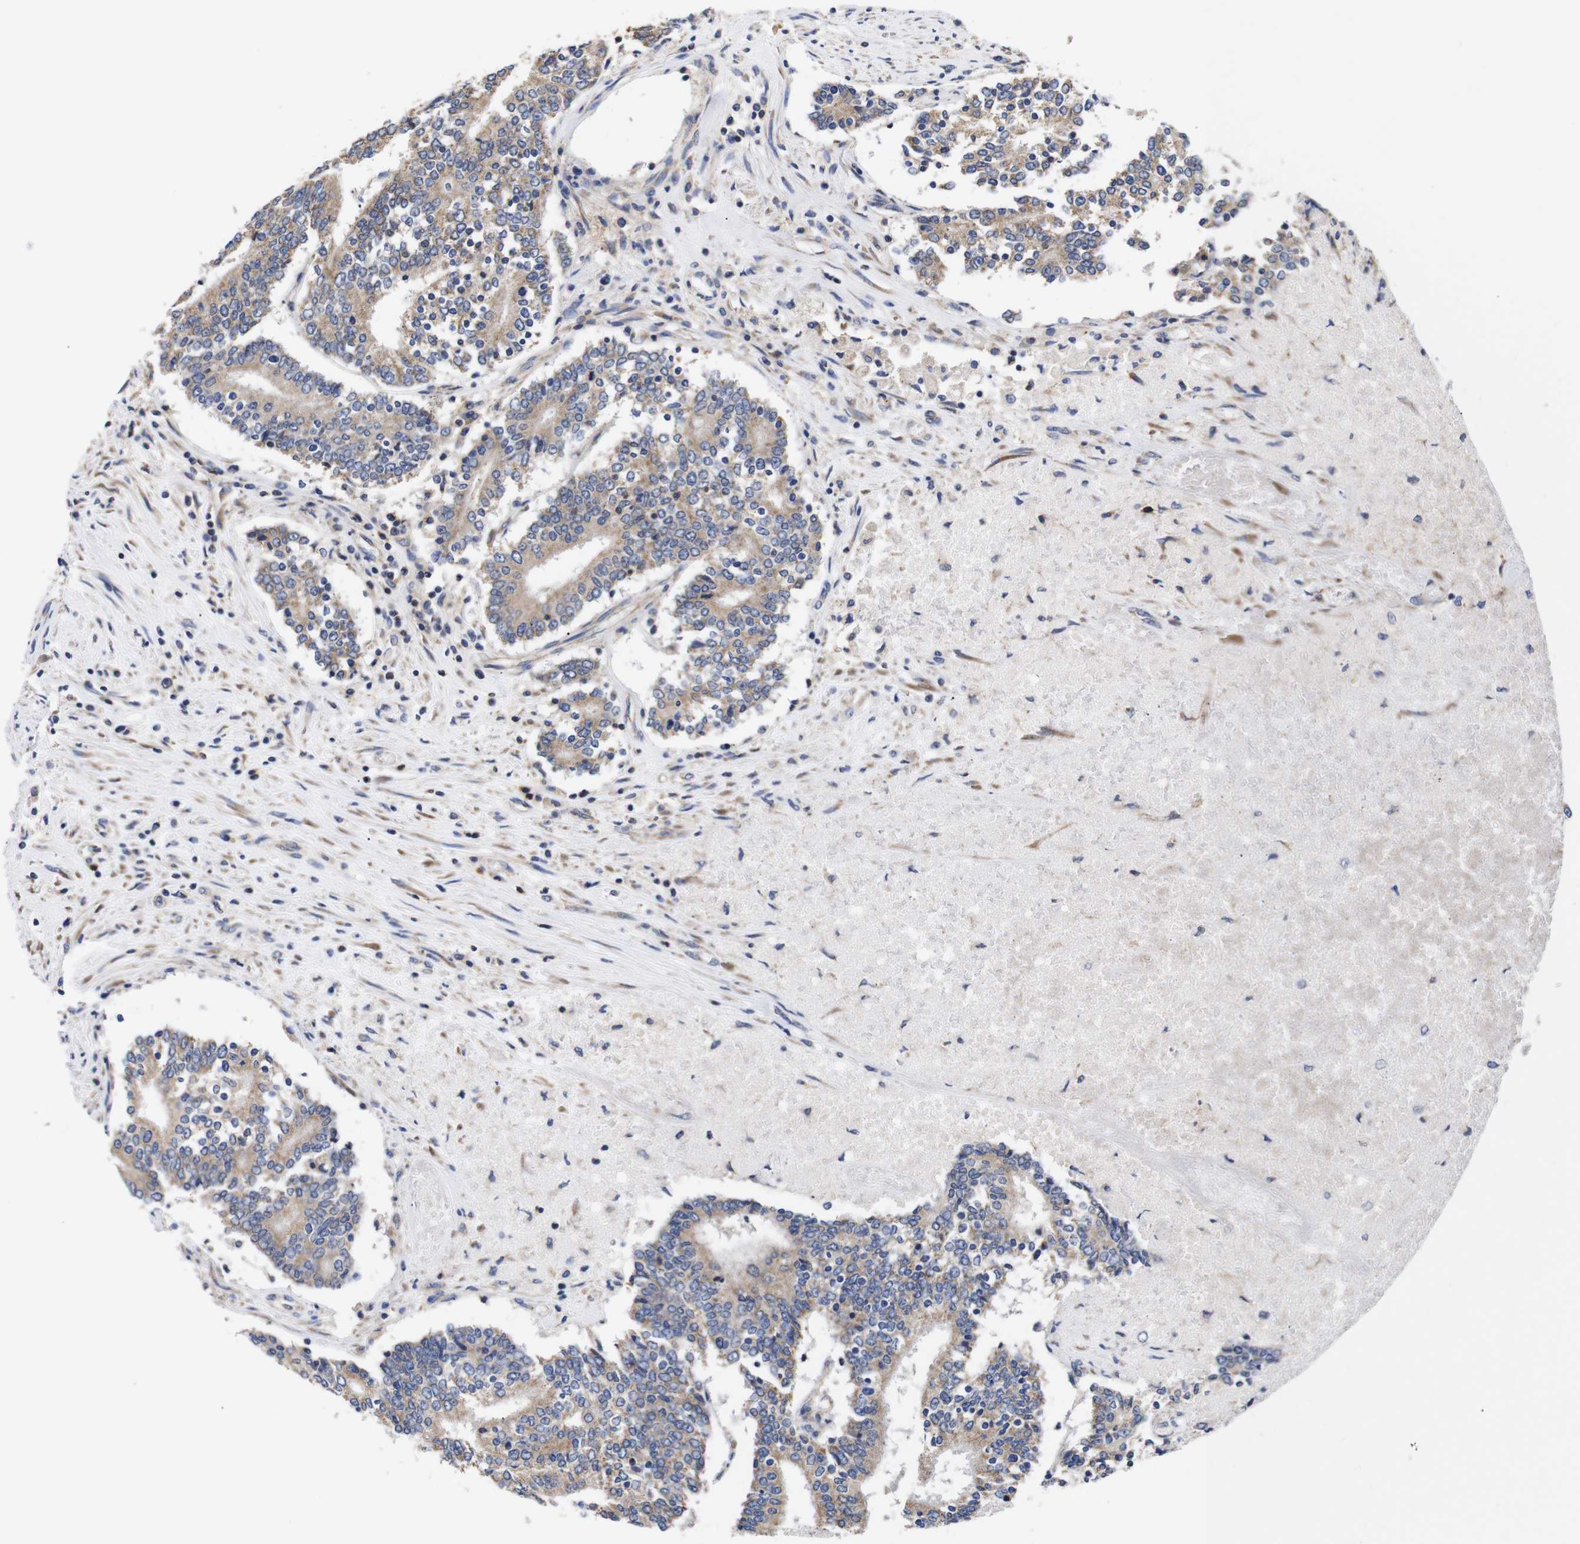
{"staining": {"intensity": "moderate", "quantity": ">75%", "location": "cytoplasmic/membranous"}, "tissue": "prostate cancer", "cell_type": "Tumor cells", "image_type": "cancer", "snomed": [{"axis": "morphology", "description": "Normal tissue, NOS"}, {"axis": "morphology", "description": "Adenocarcinoma, High grade"}, {"axis": "topography", "description": "Prostate"}, {"axis": "topography", "description": "Seminal veicle"}], "caption": "Immunohistochemical staining of prostate cancer (high-grade adenocarcinoma) demonstrates medium levels of moderate cytoplasmic/membranous protein expression in approximately >75% of tumor cells. The staining was performed using DAB, with brown indicating positive protein expression. Nuclei are stained blue with hematoxylin.", "gene": "OPN3", "patient": {"sex": "male", "age": 55}}